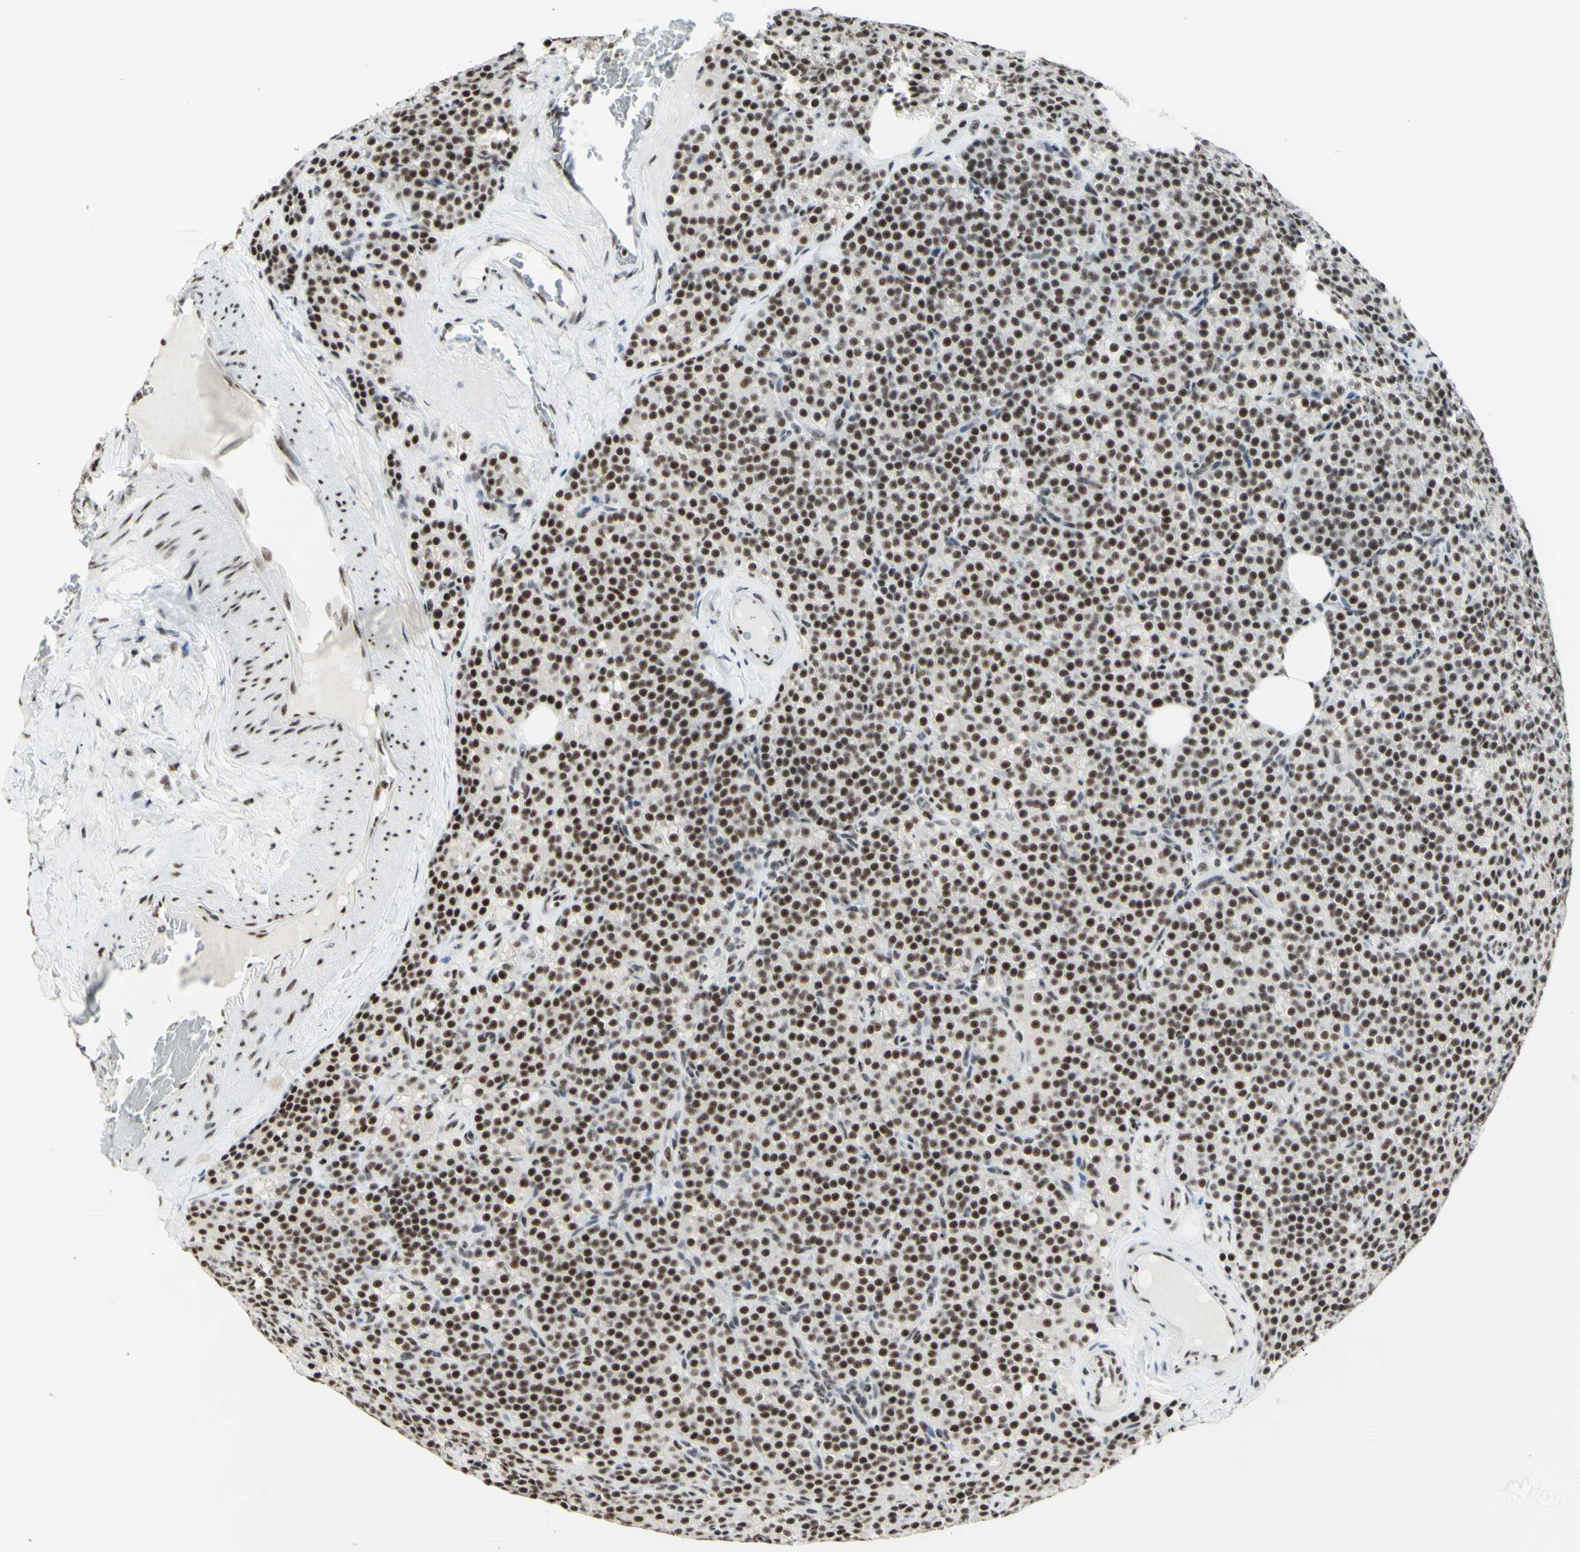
{"staining": {"intensity": "strong", "quantity": ">75%", "location": "nuclear"}, "tissue": "parathyroid gland", "cell_type": "Glandular cells", "image_type": "normal", "snomed": [{"axis": "morphology", "description": "Normal tissue, NOS"}, {"axis": "topography", "description": "Parathyroid gland"}], "caption": "A brown stain shows strong nuclear expression of a protein in glandular cells of normal human parathyroid gland.", "gene": "WTAP", "patient": {"sex": "female", "age": 57}}